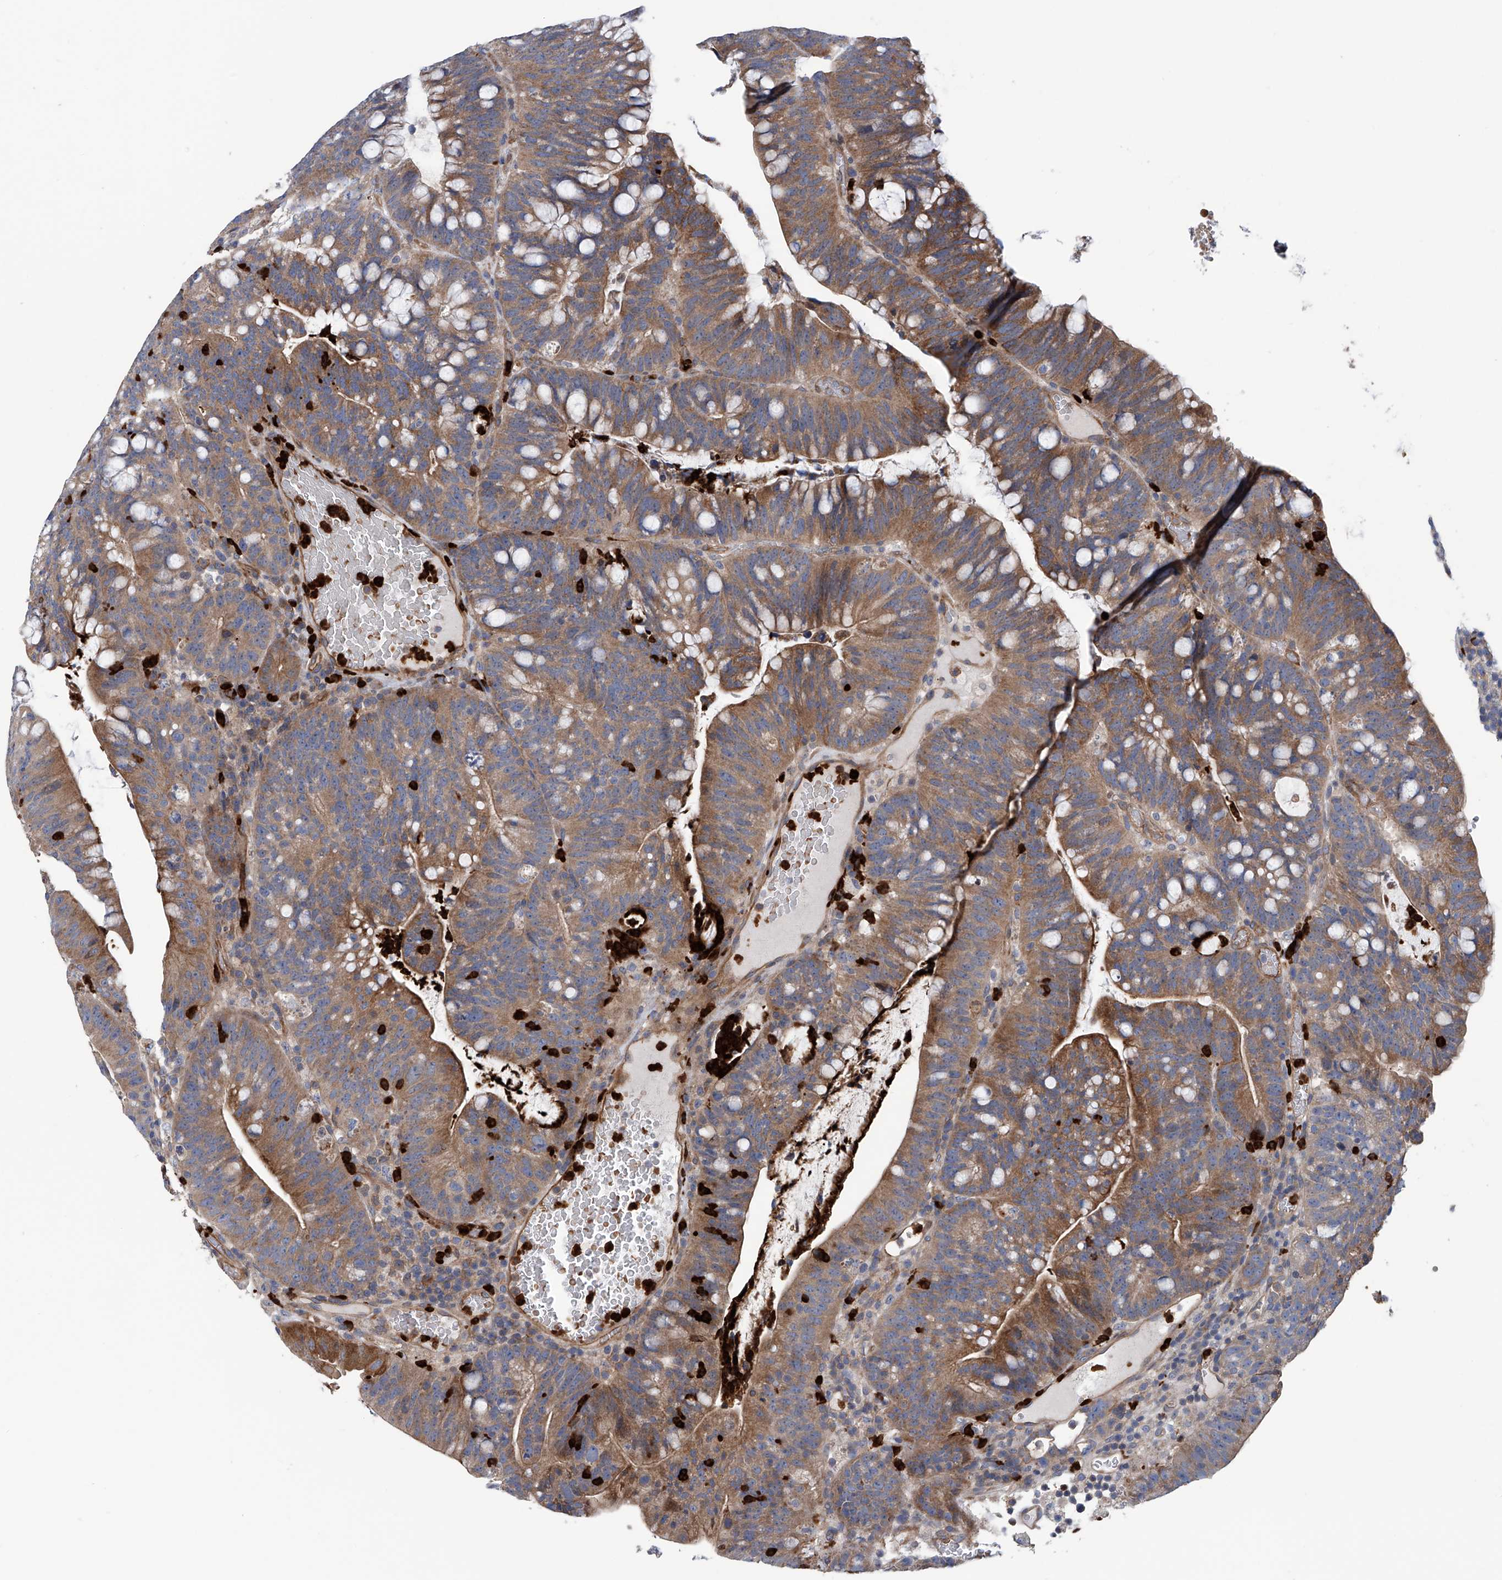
{"staining": {"intensity": "moderate", "quantity": ">75%", "location": "cytoplasmic/membranous"}, "tissue": "colorectal cancer", "cell_type": "Tumor cells", "image_type": "cancer", "snomed": [{"axis": "morphology", "description": "Adenocarcinoma, NOS"}, {"axis": "topography", "description": "Colon"}], "caption": "This histopathology image shows IHC staining of colorectal cancer, with medium moderate cytoplasmic/membranous staining in approximately >75% of tumor cells.", "gene": "EIF2D", "patient": {"sex": "female", "age": 66}}